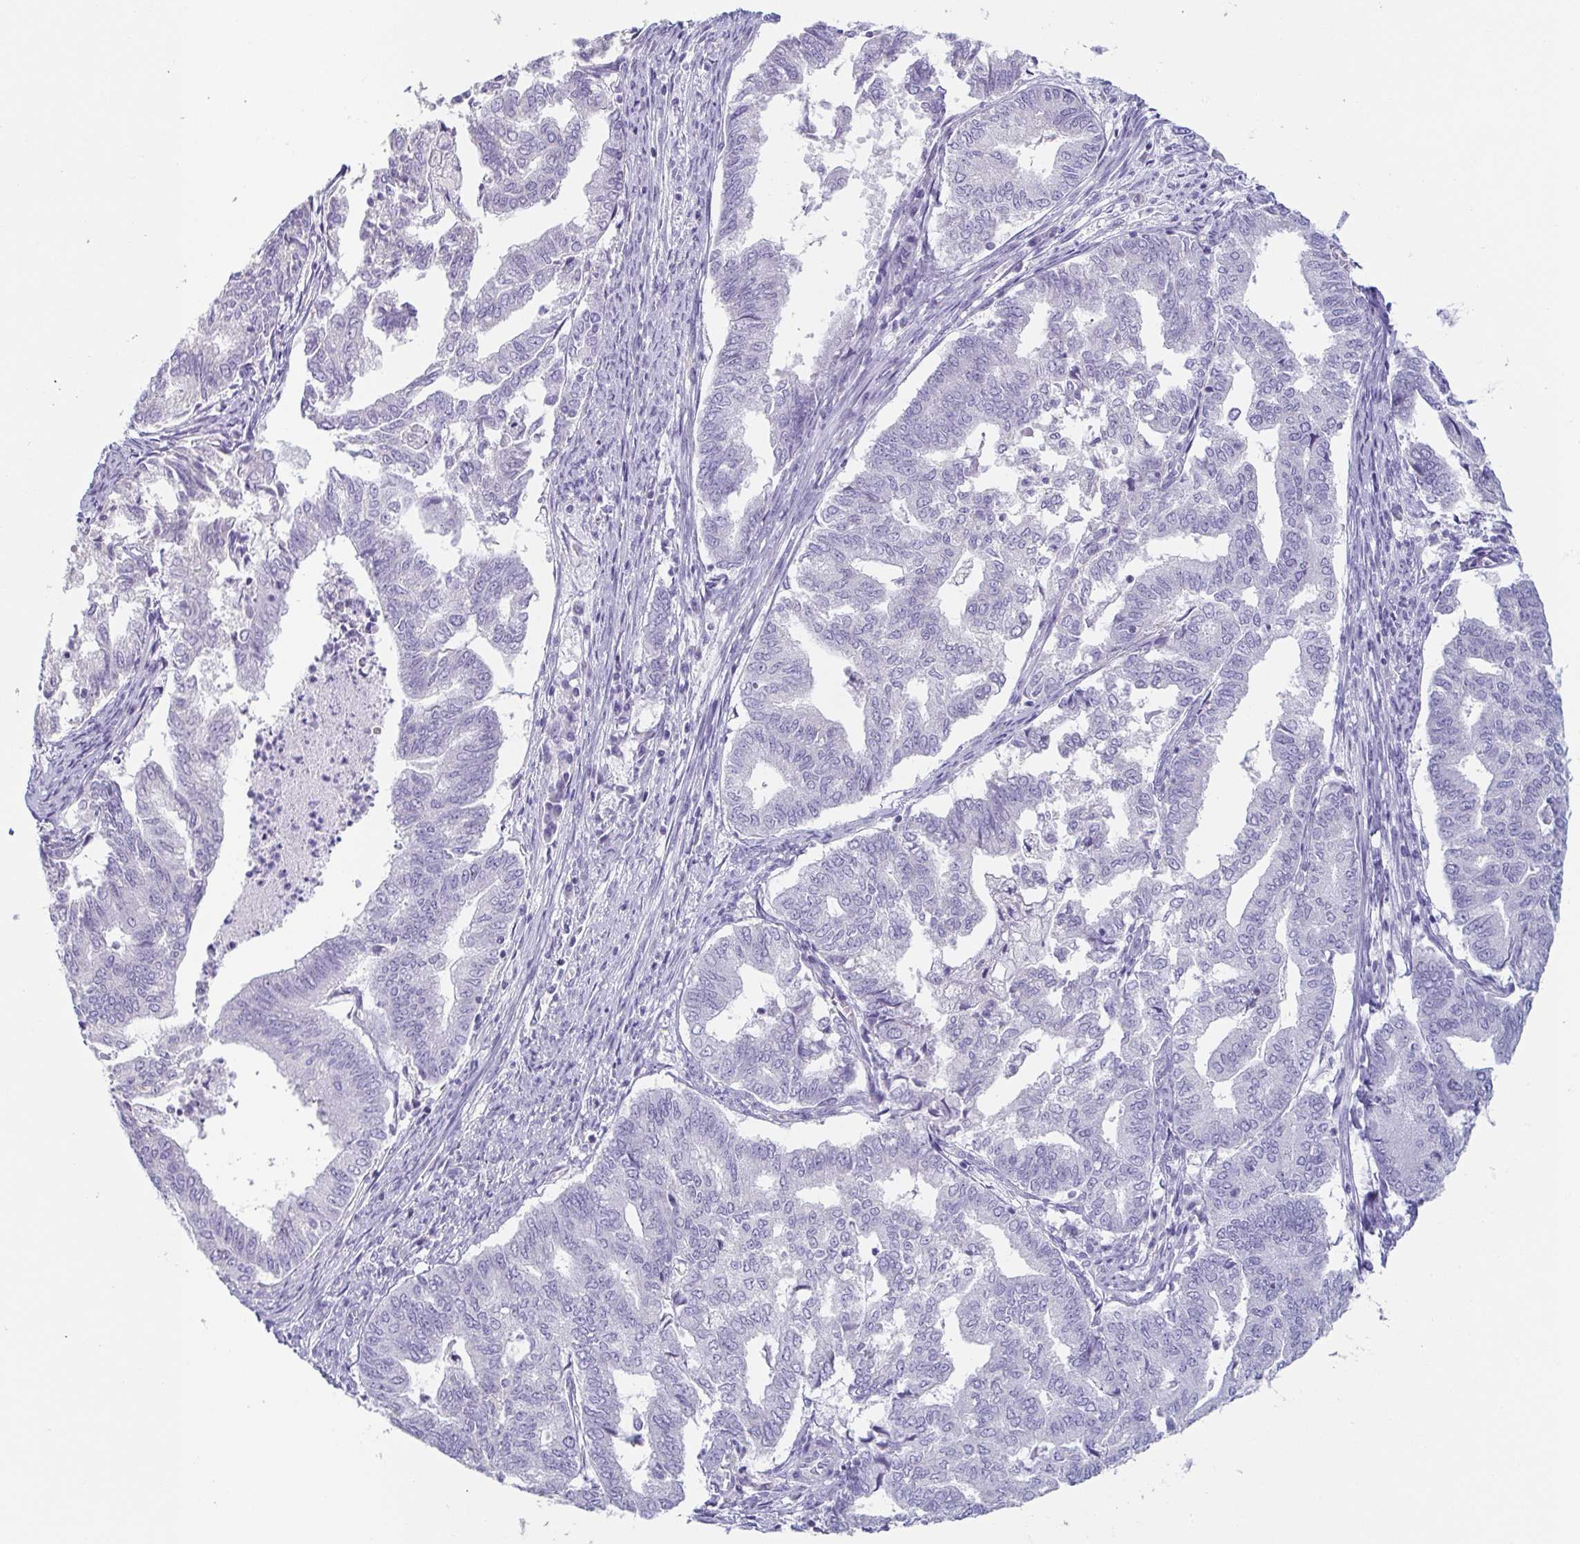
{"staining": {"intensity": "negative", "quantity": "none", "location": "none"}, "tissue": "endometrial cancer", "cell_type": "Tumor cells", "image_type": "cancer", "snomed": [{"axis": "morphology", "description": "Adenocarcinoma, NOS"}, {"axis": "topography", "description": "Endometrium"}], "caption": "DAB immunohistochemical staining of endometrial adenocarcinoma reveals no significant staining in tumor cells.", "gene": "PRR27", "patient": {"sex": "female", "age": 79}}